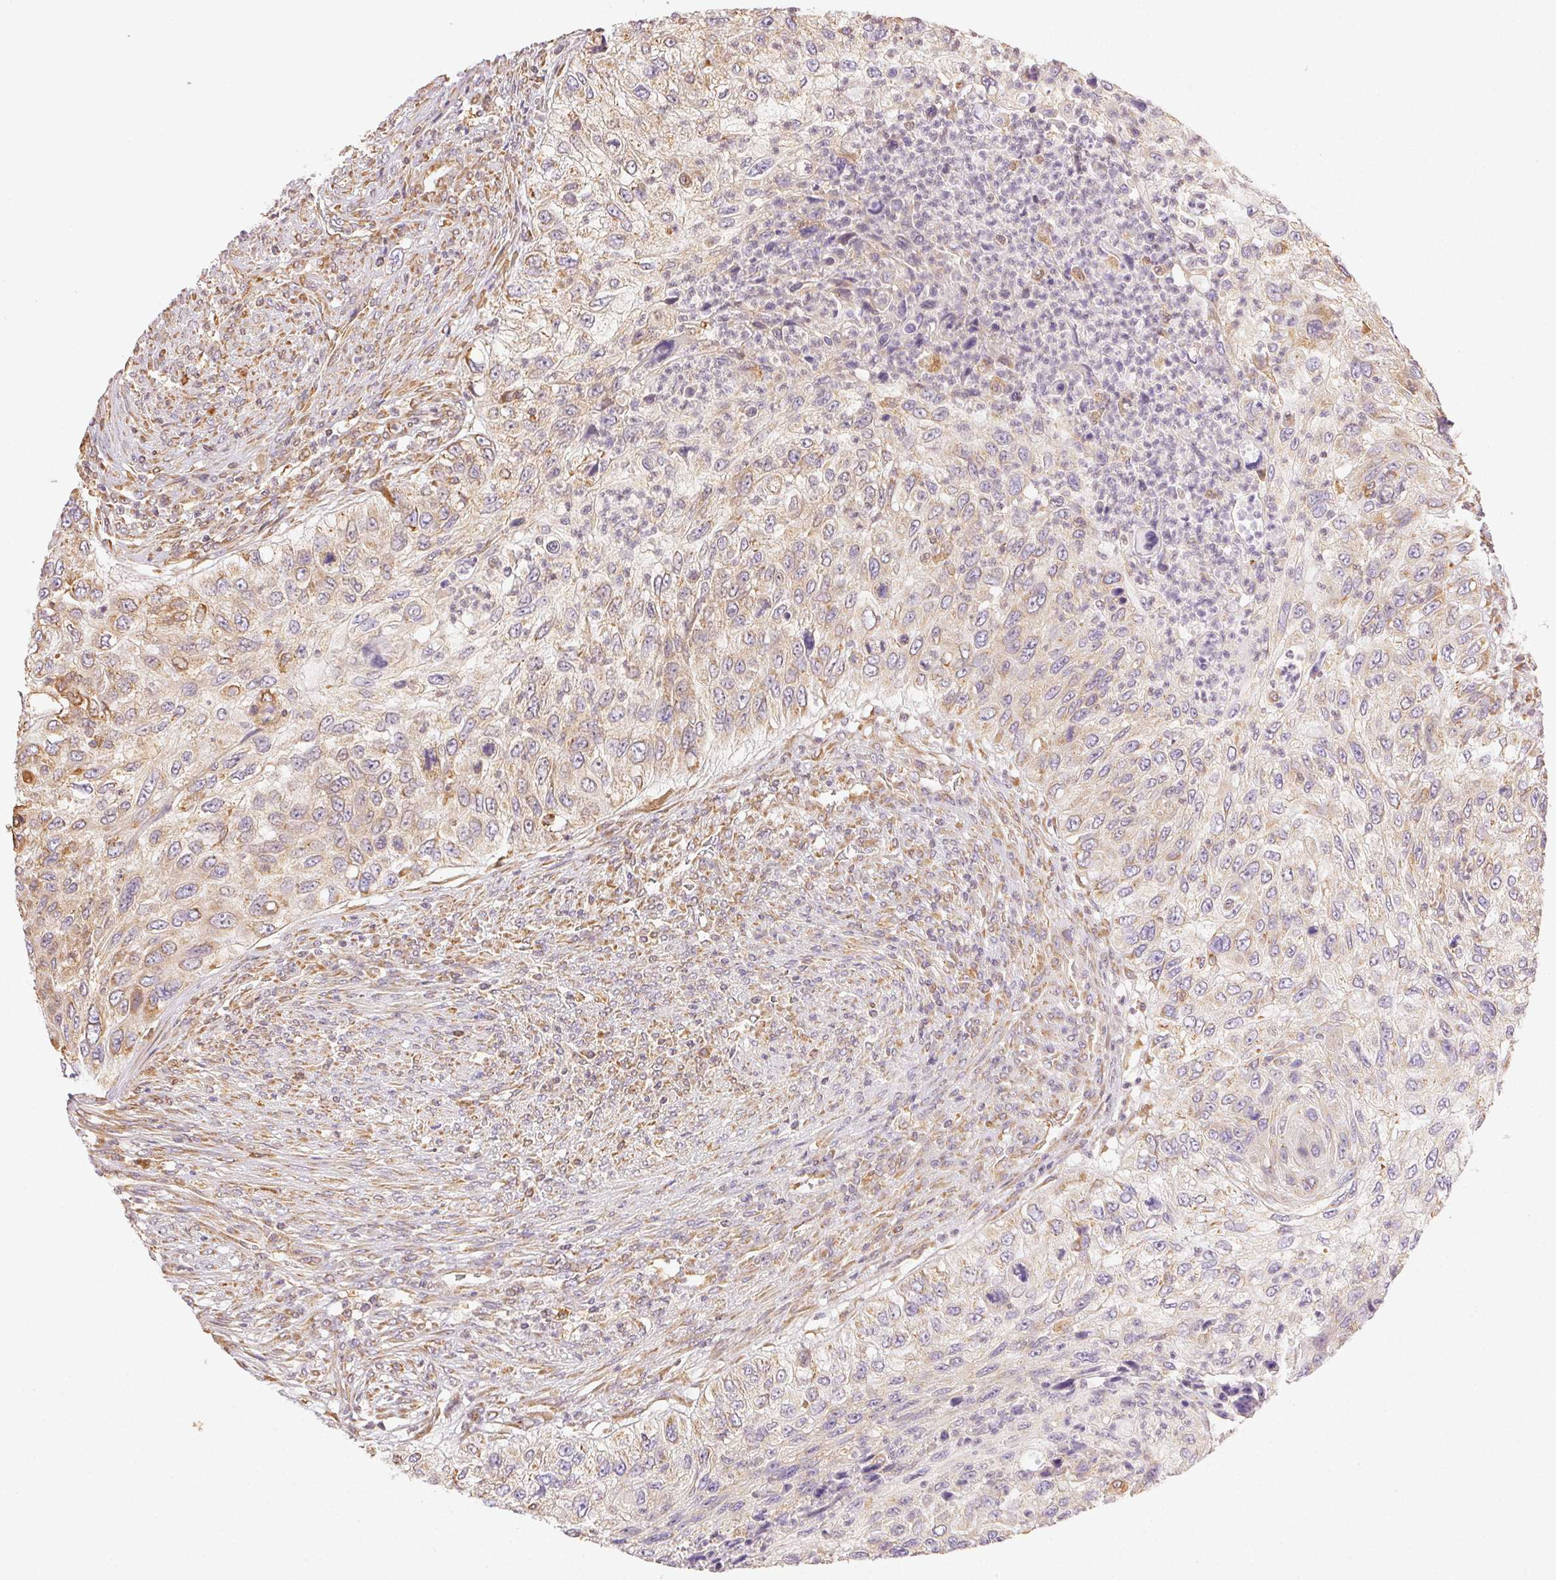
{"staining": {"intensity": "weak", "quantity": "25%-75%", "location": "cytoplasmic/membranous"}, "tissue": "urothelial cancer", "cell_type": "Tumor cells", "image_type": "cancer", "snomed": [{"axis": "morphology", "description": "Urothelial carcinoma, High grade"}, {"axis": "topography", "description": "Urinary bladder"}], "caption": "Immunohistochemical staining of human urothelial cancer demonstrates weak cytoplasmic/membranous protein staining in about 25%-75% of tumor cells.", "gene": "ENTREP1", "patient": {"sex": "female", "age": 60}}